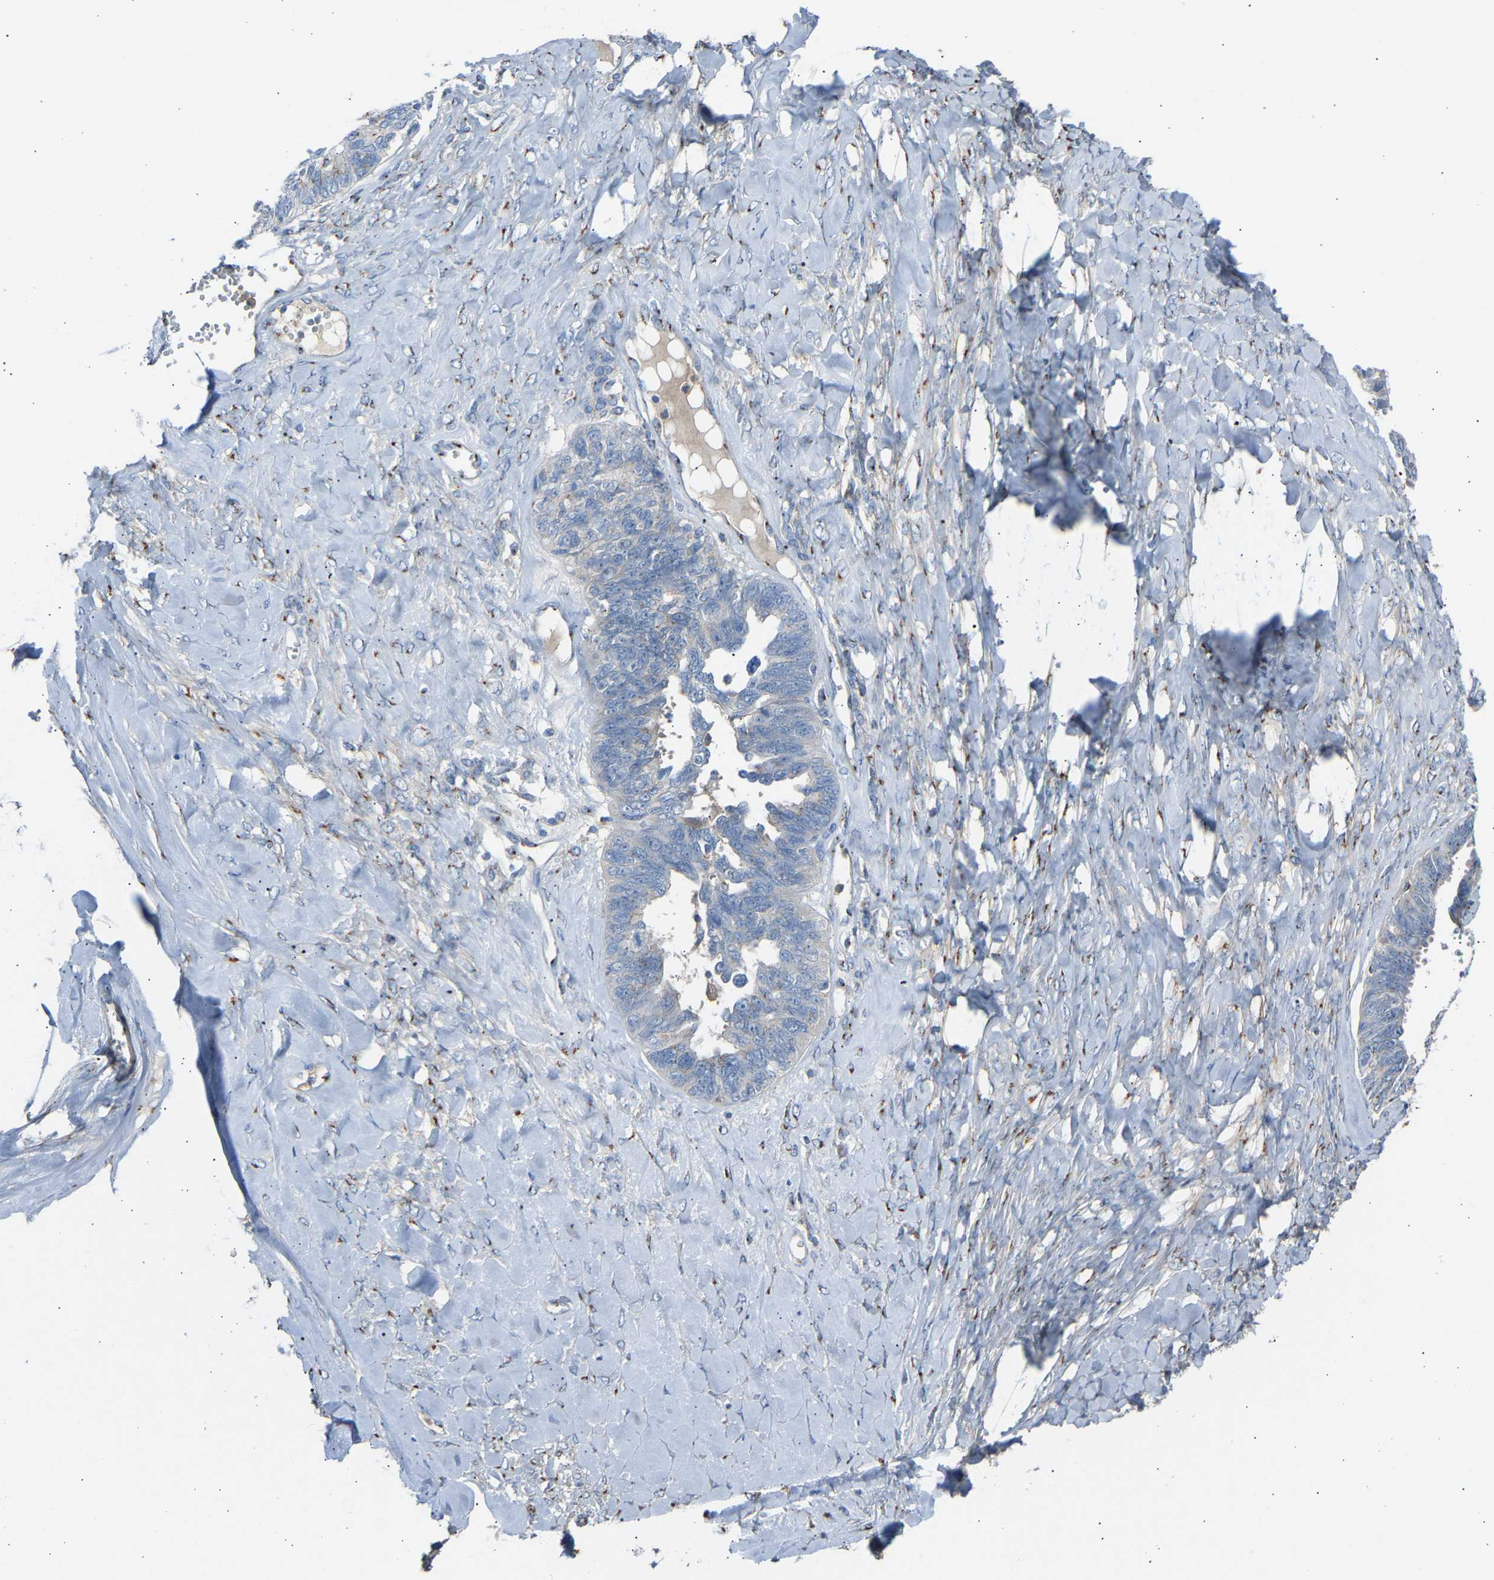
{"staining": {"intensity": "weak", "quantity": "<25%", "location": "cytoplasmic/membranous"}, "tissue": "ovarian cancer", "cell_type": "Tumor cells", "image_type": "cancer", "snomed": [{"axis": "morphology", "description": "Cystadenocarcinoma, serous, NOS"}, {"axis": "topography", "description": "Ovary"}], "caption": "Histopathology image shows no significant protein expression in tumor cells of ovarian serous cystadenocarcinoma. (Stains: DAB immunohistochemistry with hematoxylin counter stain, Microscopy: brightfield microscopy at high magnification).", "gene": "CYREN", "patient": {"sex": "female", "age": 79}}